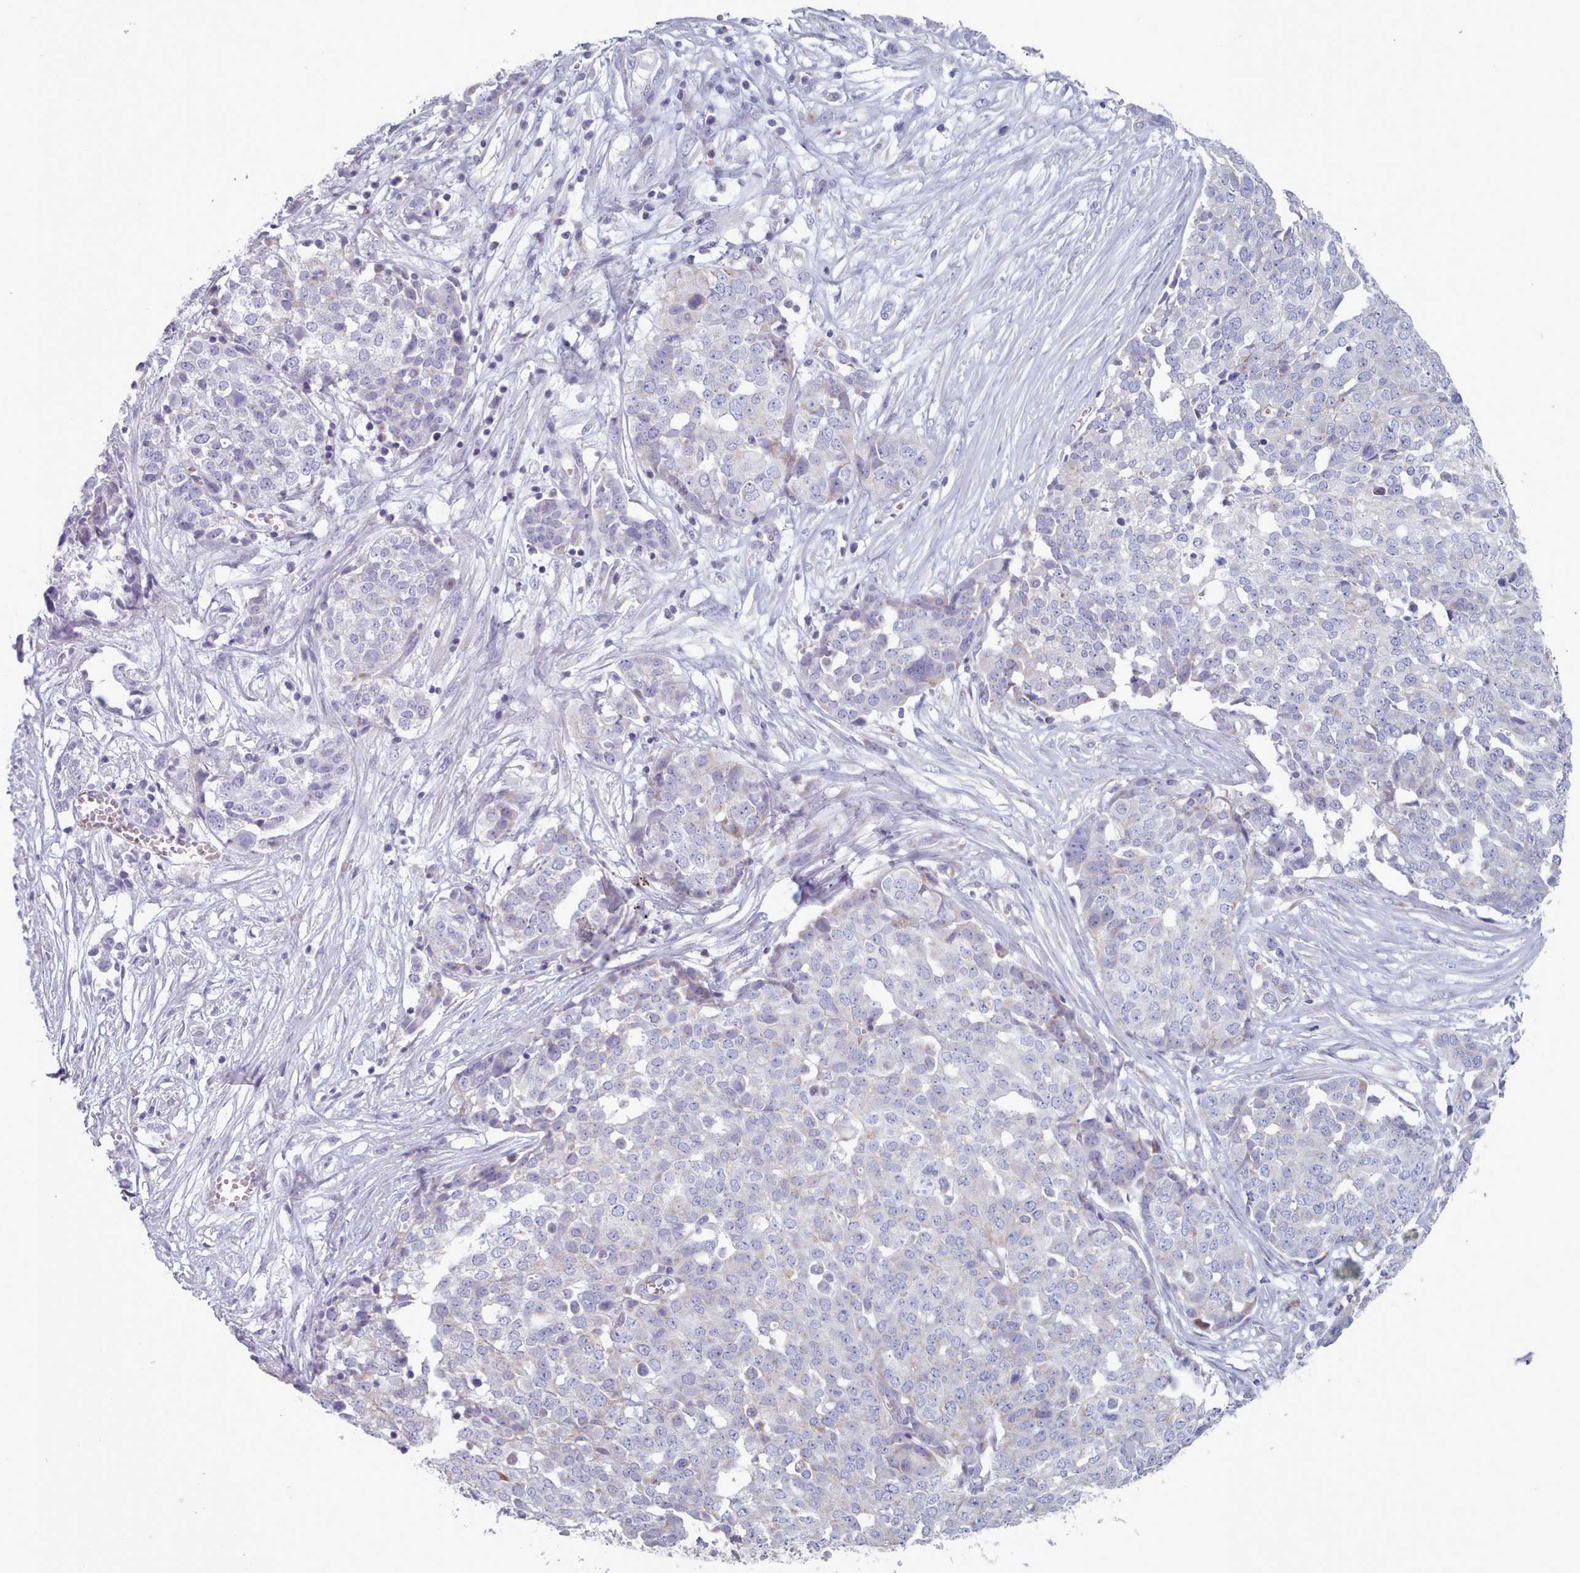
{"staining": {"intensity": "negative", "quantity": "none", "location": "none"}, "tissue": "ovarian cancer", "cell_type": "Tumor cells", "image_type": "cancer", "snomed": [{"axis": "morphology", "description": "Cystadenocarcinoma, serous, NOS"}, {"axis": "topography", "description": "Soft tissue"}, {"axis": "topography", "description": "Ovary"}], "caption": "This is an IHC micrograph of human ovarian cancer. There is no staining in tumor cells.", "gene": "HAO1", "patient": {"sex": "female", "age": 57}}